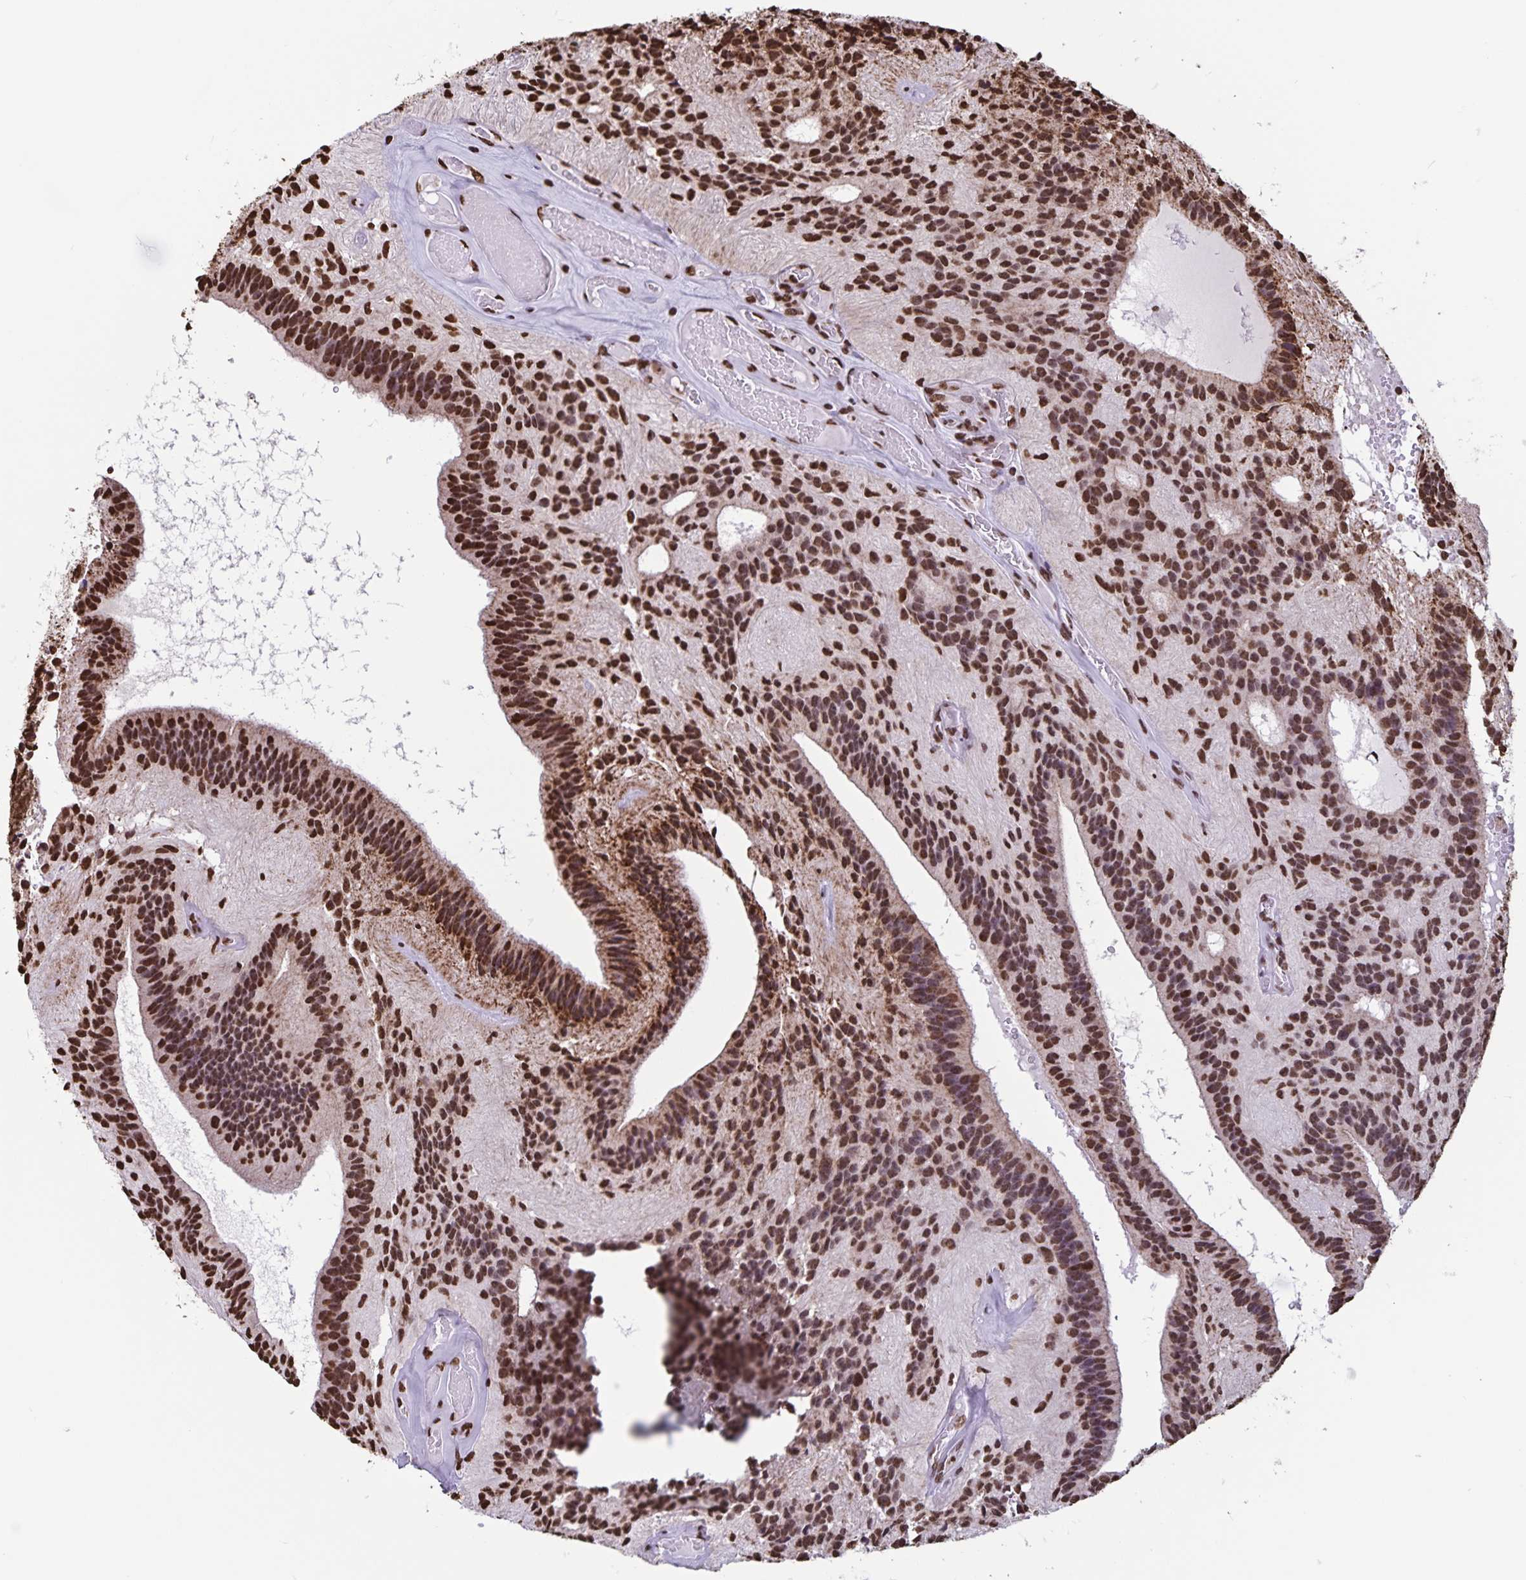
{"staining": {"intensity": "strong", "quantity": ">75%", "location": "nuclear"}, "tissue": "glioma", "cell_type": "Tumor cells", "image_type": "cancer", "snomed": [{"axis": "morphology", "description": "Glioma, malignant, Low grade"}, {"axis": "topography", "description": "Brain"}], "caption": "IHC of glioma shows high levels of strong nuclear expression in approximately >75% of tumor cells.", "gene": "DUT", "patient": {"sex": "male", "age": 31}}